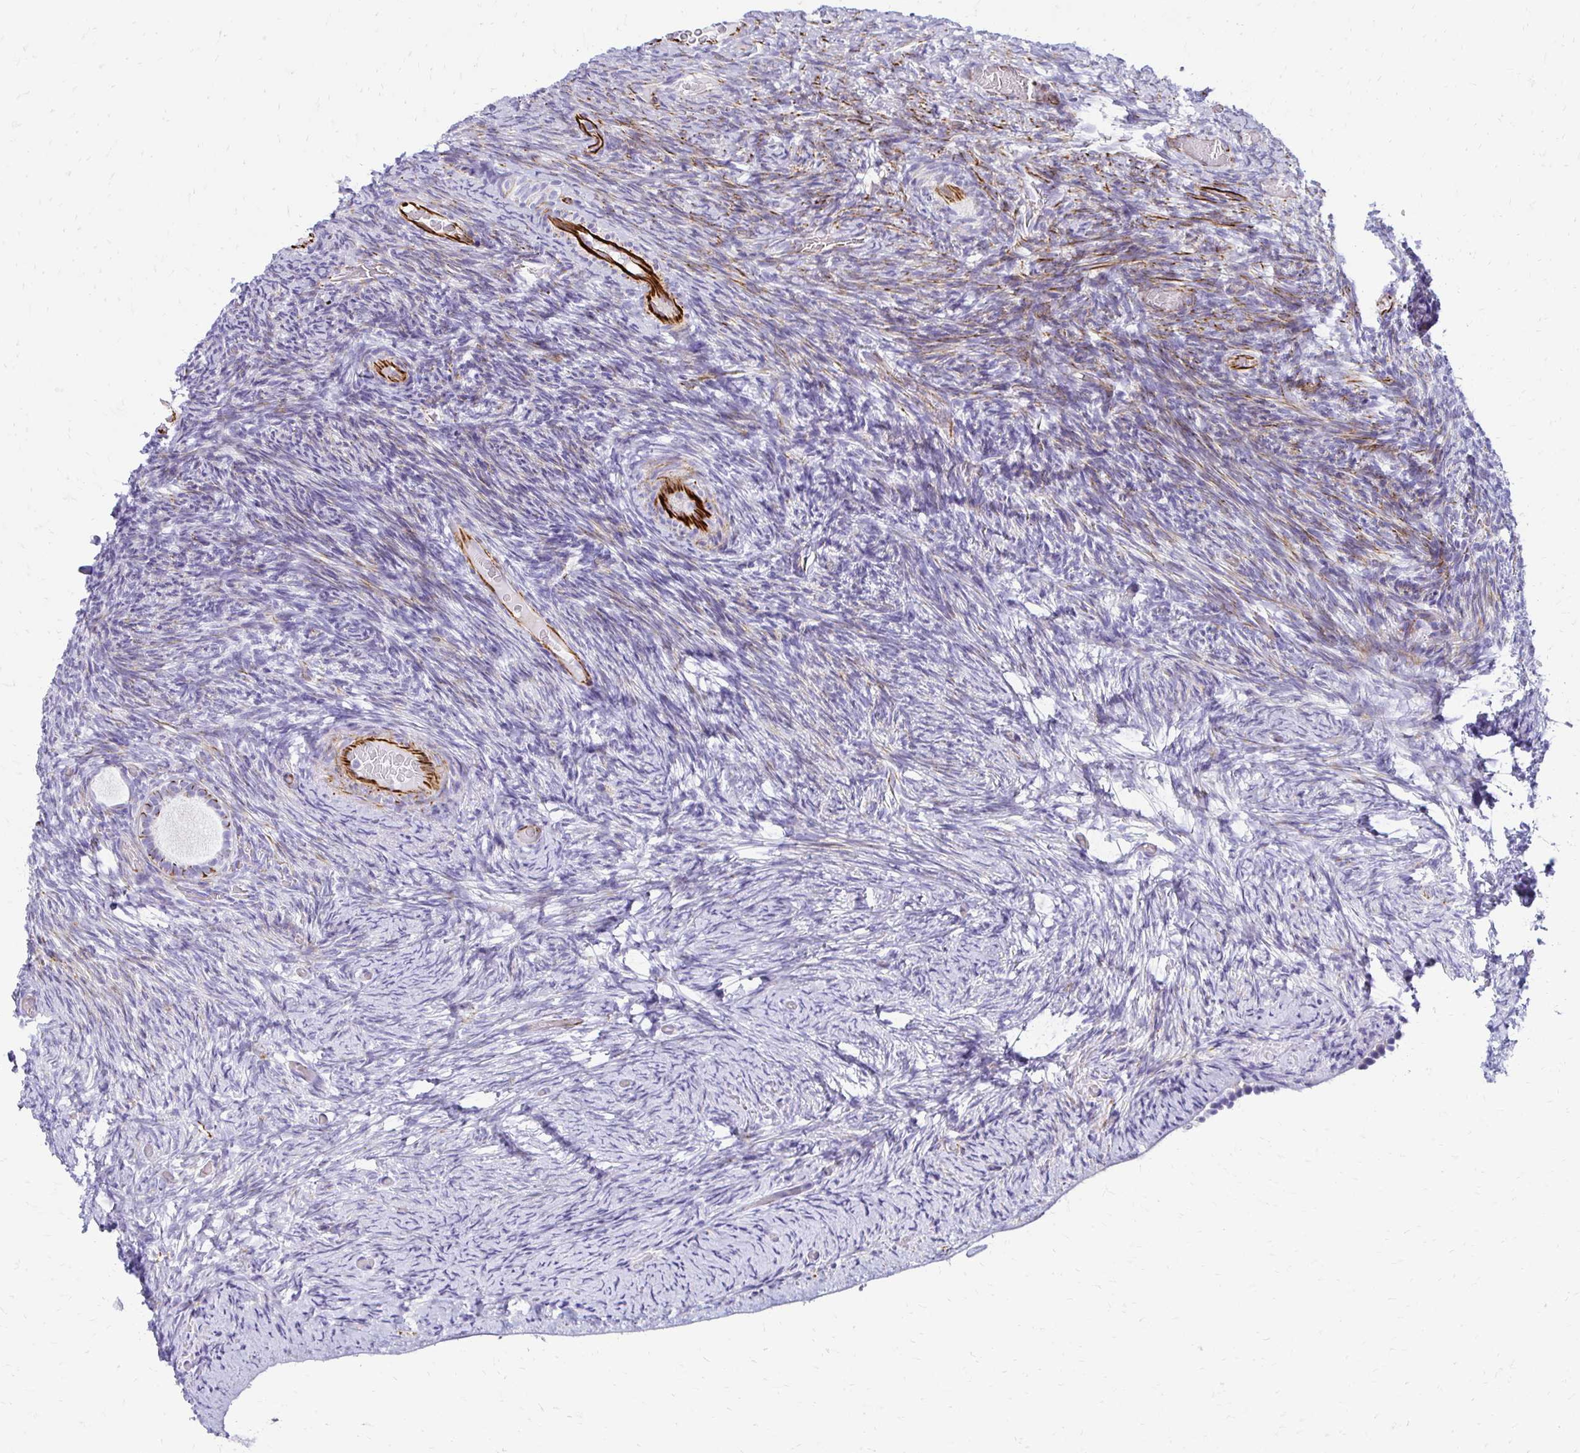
{"staining": {"intensity": "negative", "quantity": "none", "location": "none"}, "tissue": "ovary", "cell_type": "Ovarian stroma cells", "image_type": "normal", "snomed": [{"axis": "morphology", "description": "Normal tissue, NOS"}, {"axis": "topography", "description": "Ovary"}], "caption": "Immunohistochemistry histopathology image of unremarkable ovary: ovary stained with DAB demonstrates no significant protein expression in ovarian stroma cells.", "gene": "TMEM54", "patient": {"sex": "female", "age": 34}}